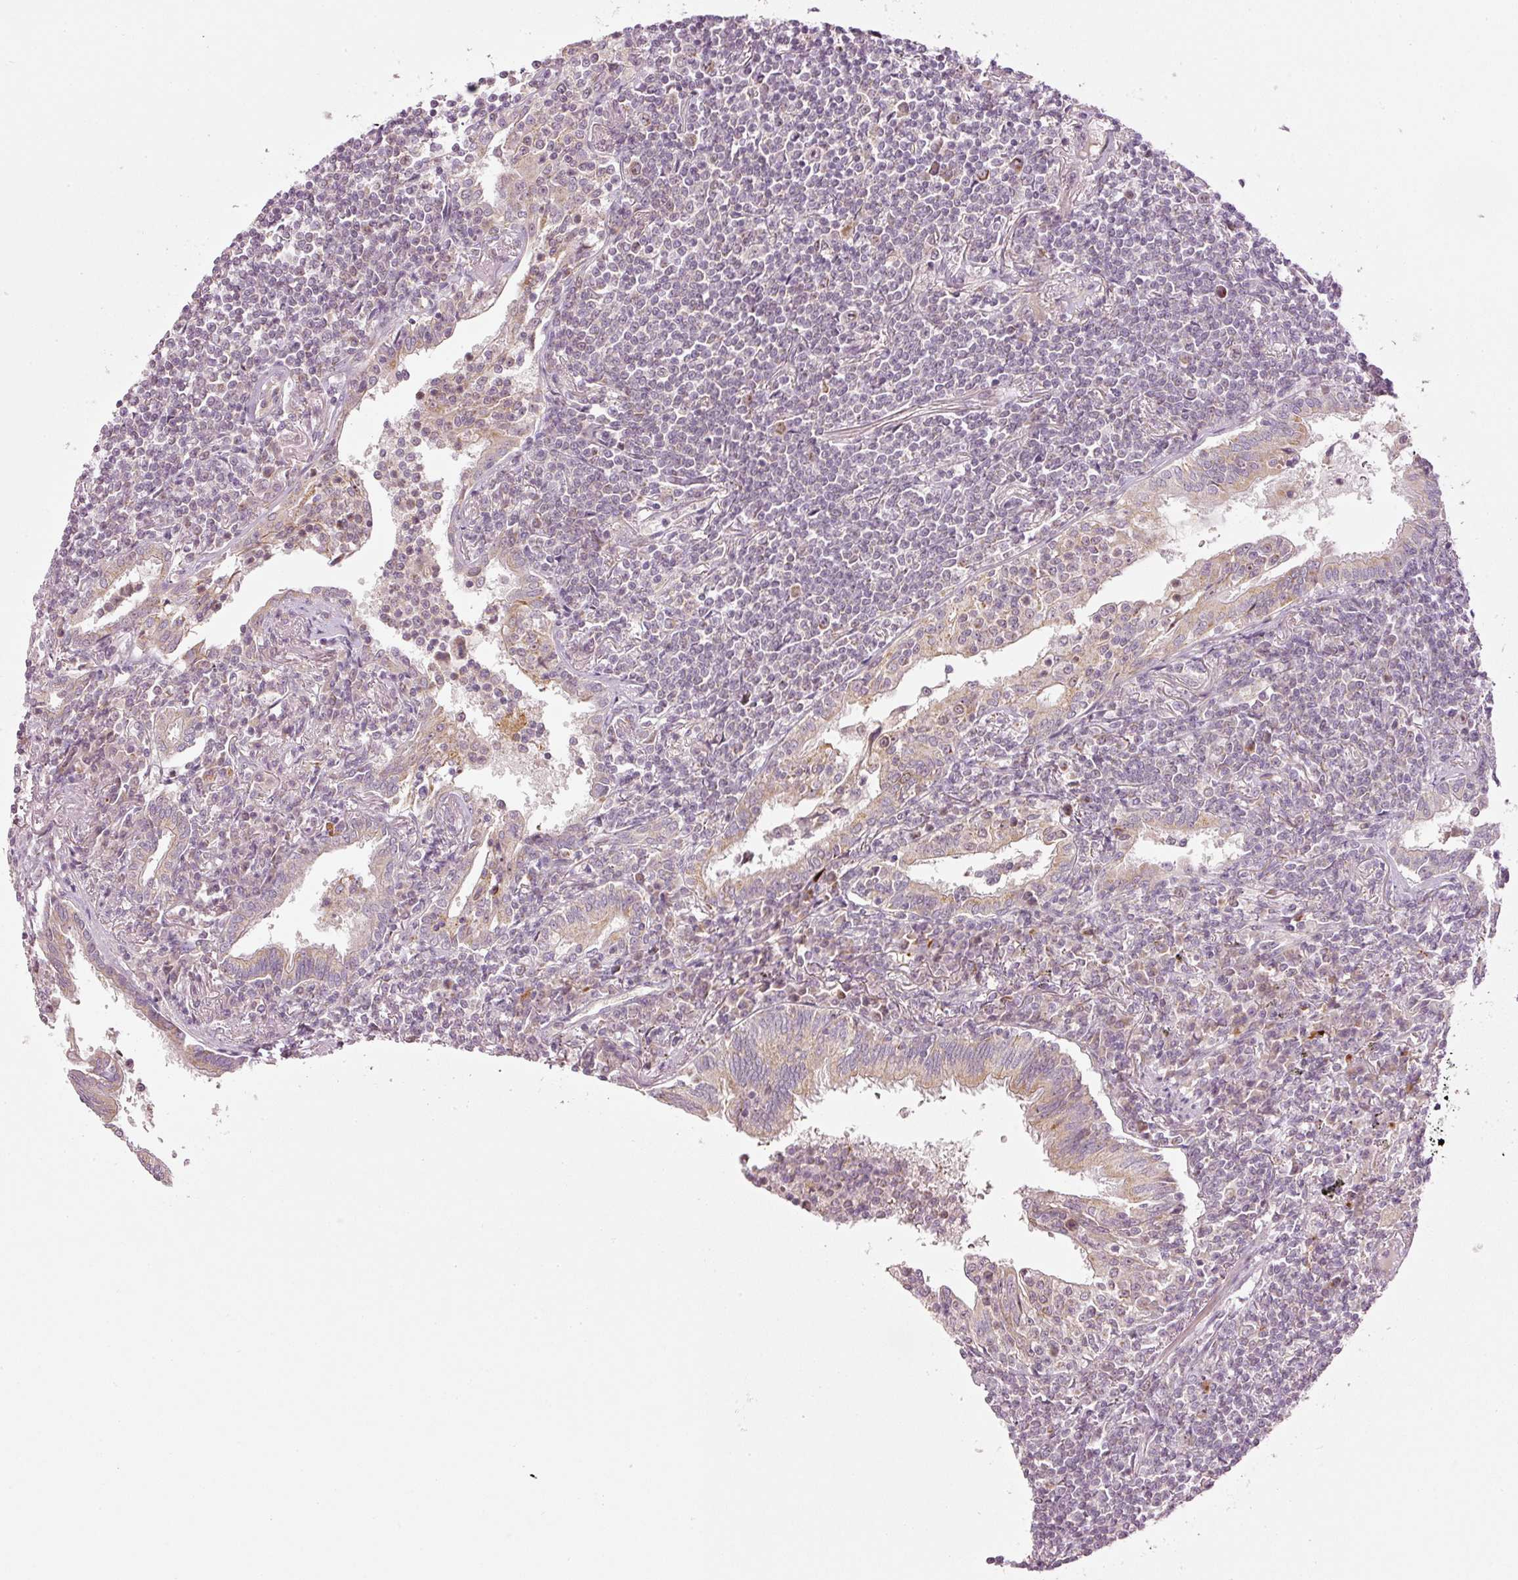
{"staining": {"intensity": "negative", "quantity": "none", "location": "none"}, "tissue": "lymphoma", "cell_type": "Tumor cells", "image_type": "cancer", "snomed": [{"axis": "morphology", "description": "Malignant lymphoma, non-Hodgkin's type, Low grade"}, {"axis": "topography", "description": "Lung"}], "caption": "Immunohistochemistry (IHC) histopathology image of human low-grade malignant lymphoma, non-Hodgkin's type stained for a protein (brown), which reveals no positivity in tumor cells.", "gene": "CDC20B", "patient": {"sex": "female", "age": 71}}